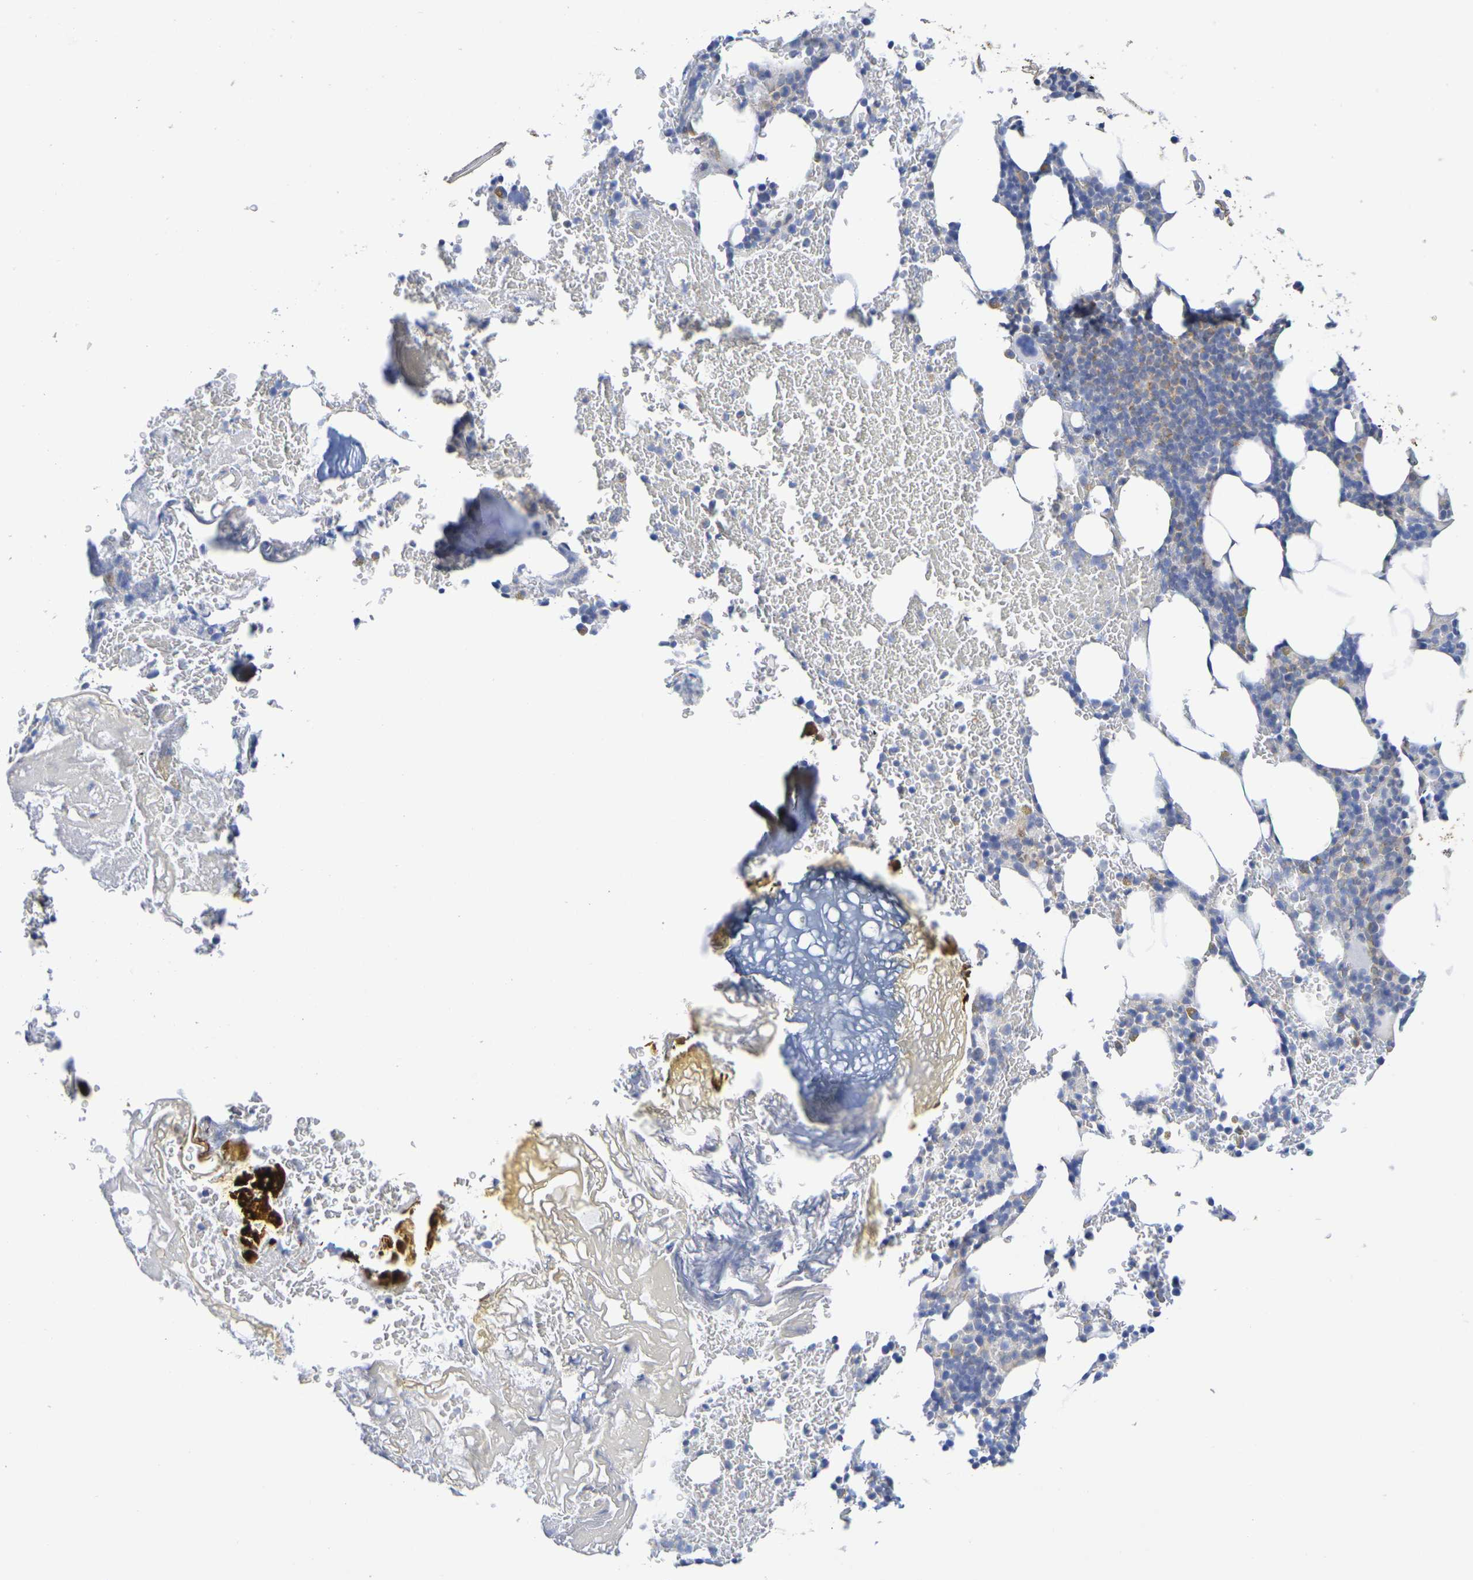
{"staining": {"intensity": "weak", "quantity": "<25%", "location": "cytoplasmic/membranous"}, "tissue": "bone marrow", "cell_type": "Hematopoietic cells", "image_type": "normal", "snomed": [{"axis": "morphology", "description": "Normal tissue, NOS"}, {"axis": "topography", "description": "Bone marrow"}], "caption": "Immunohistochemistry image of unremarkable human bone marrow stained for a protein (brown), which displays no positivity in hematopoietic cells.", "gene": "TMCC3", "patient": {"sex": "female", "age": 73}}